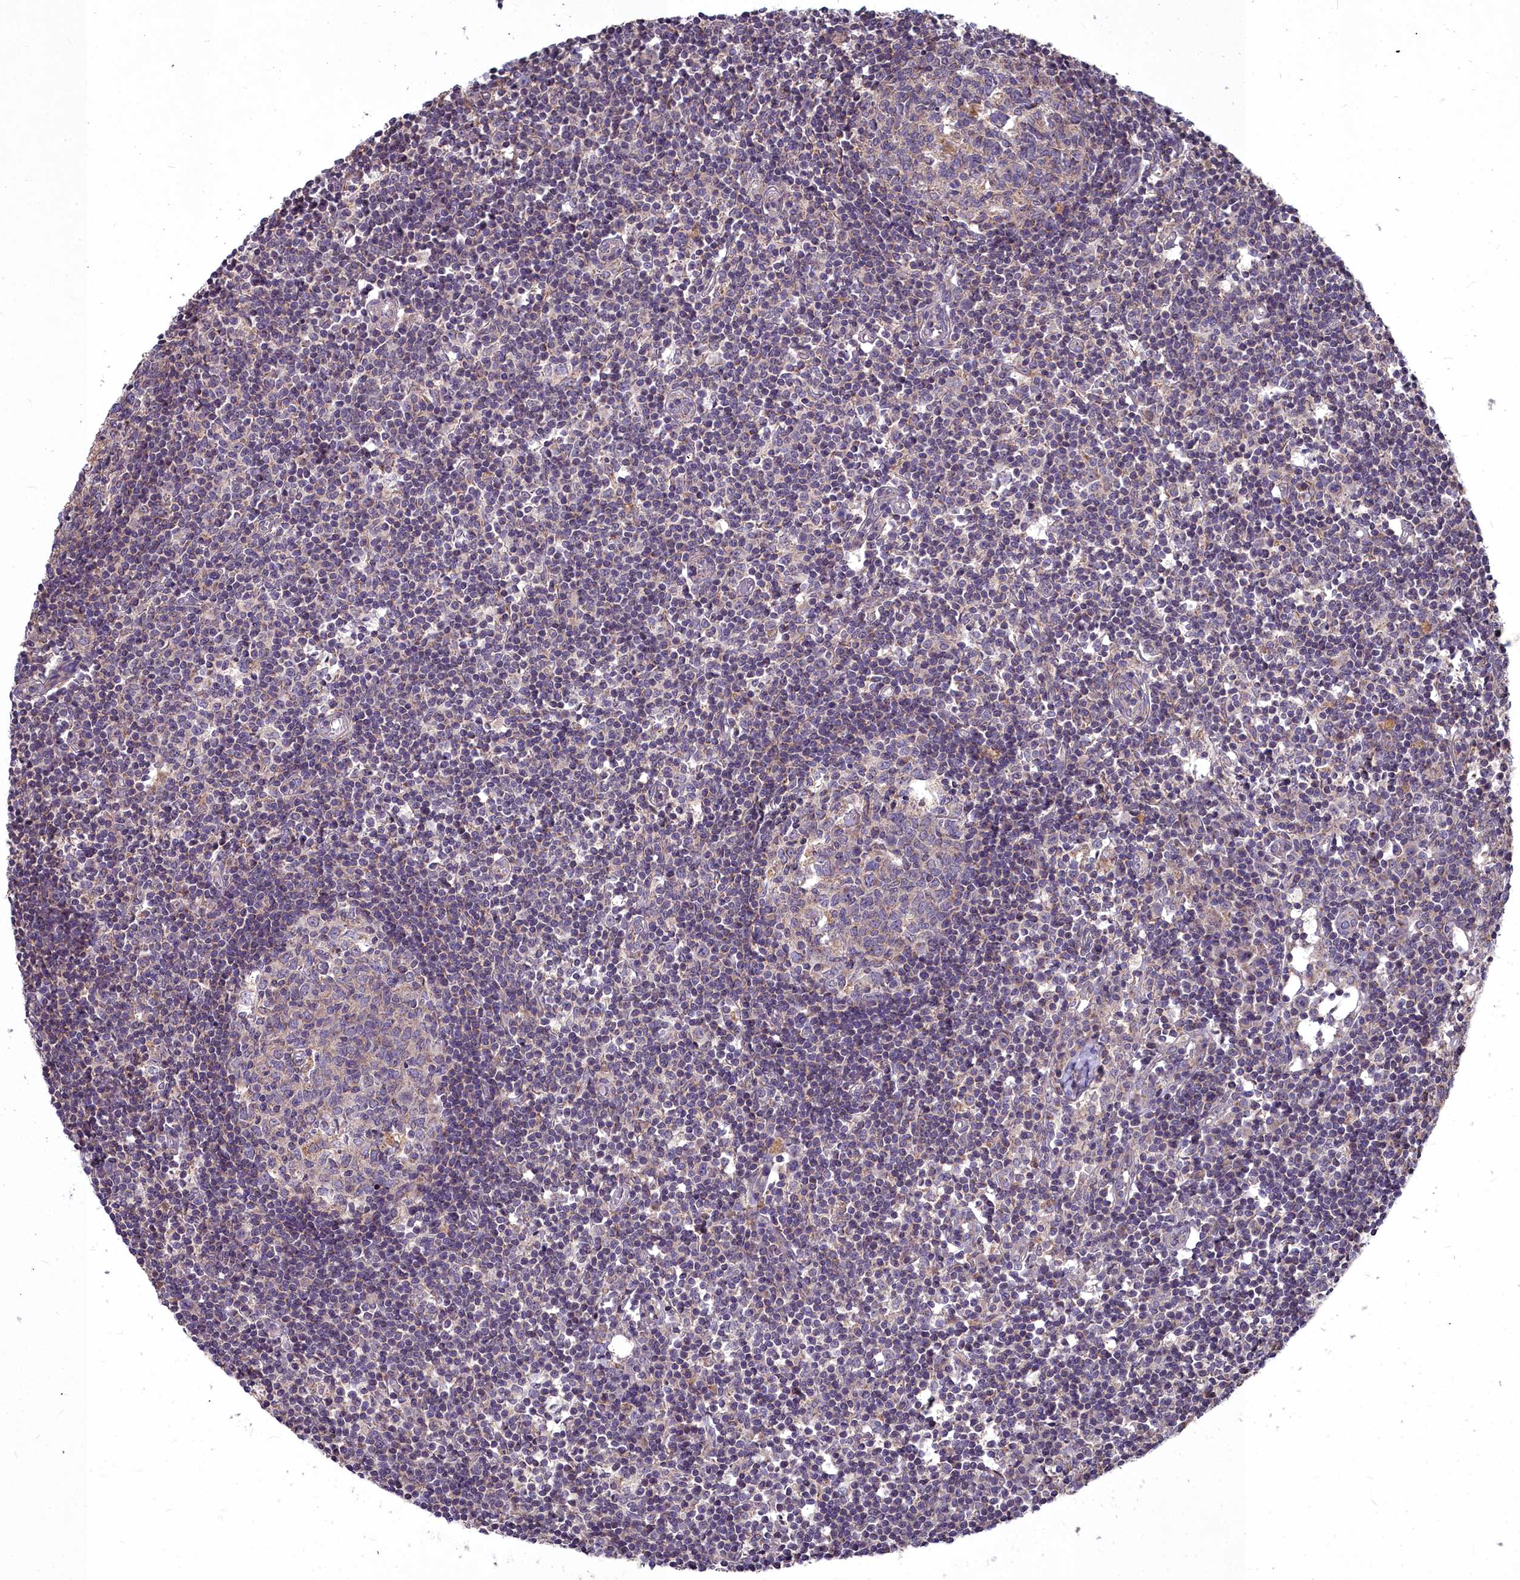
{"staining": {"intensity": "weak", "quantity": "<25%", "location": "cytoplasmic/membranous"}, "tissue": "lymph node", "cell_type": "Germinal center cells", "image_type": "normal", "snomed": [{"axis": "morphology", "description": "Normal tissue, NOS"}, {"axis": "topography", "description": "Lymph node"}], "caption": "Human lymph node stained for a protein using immunohistochemistry displays no expression in germinal center cells.", "gene": "MICU2", "patient": {"sex": "female", "age": 55}}